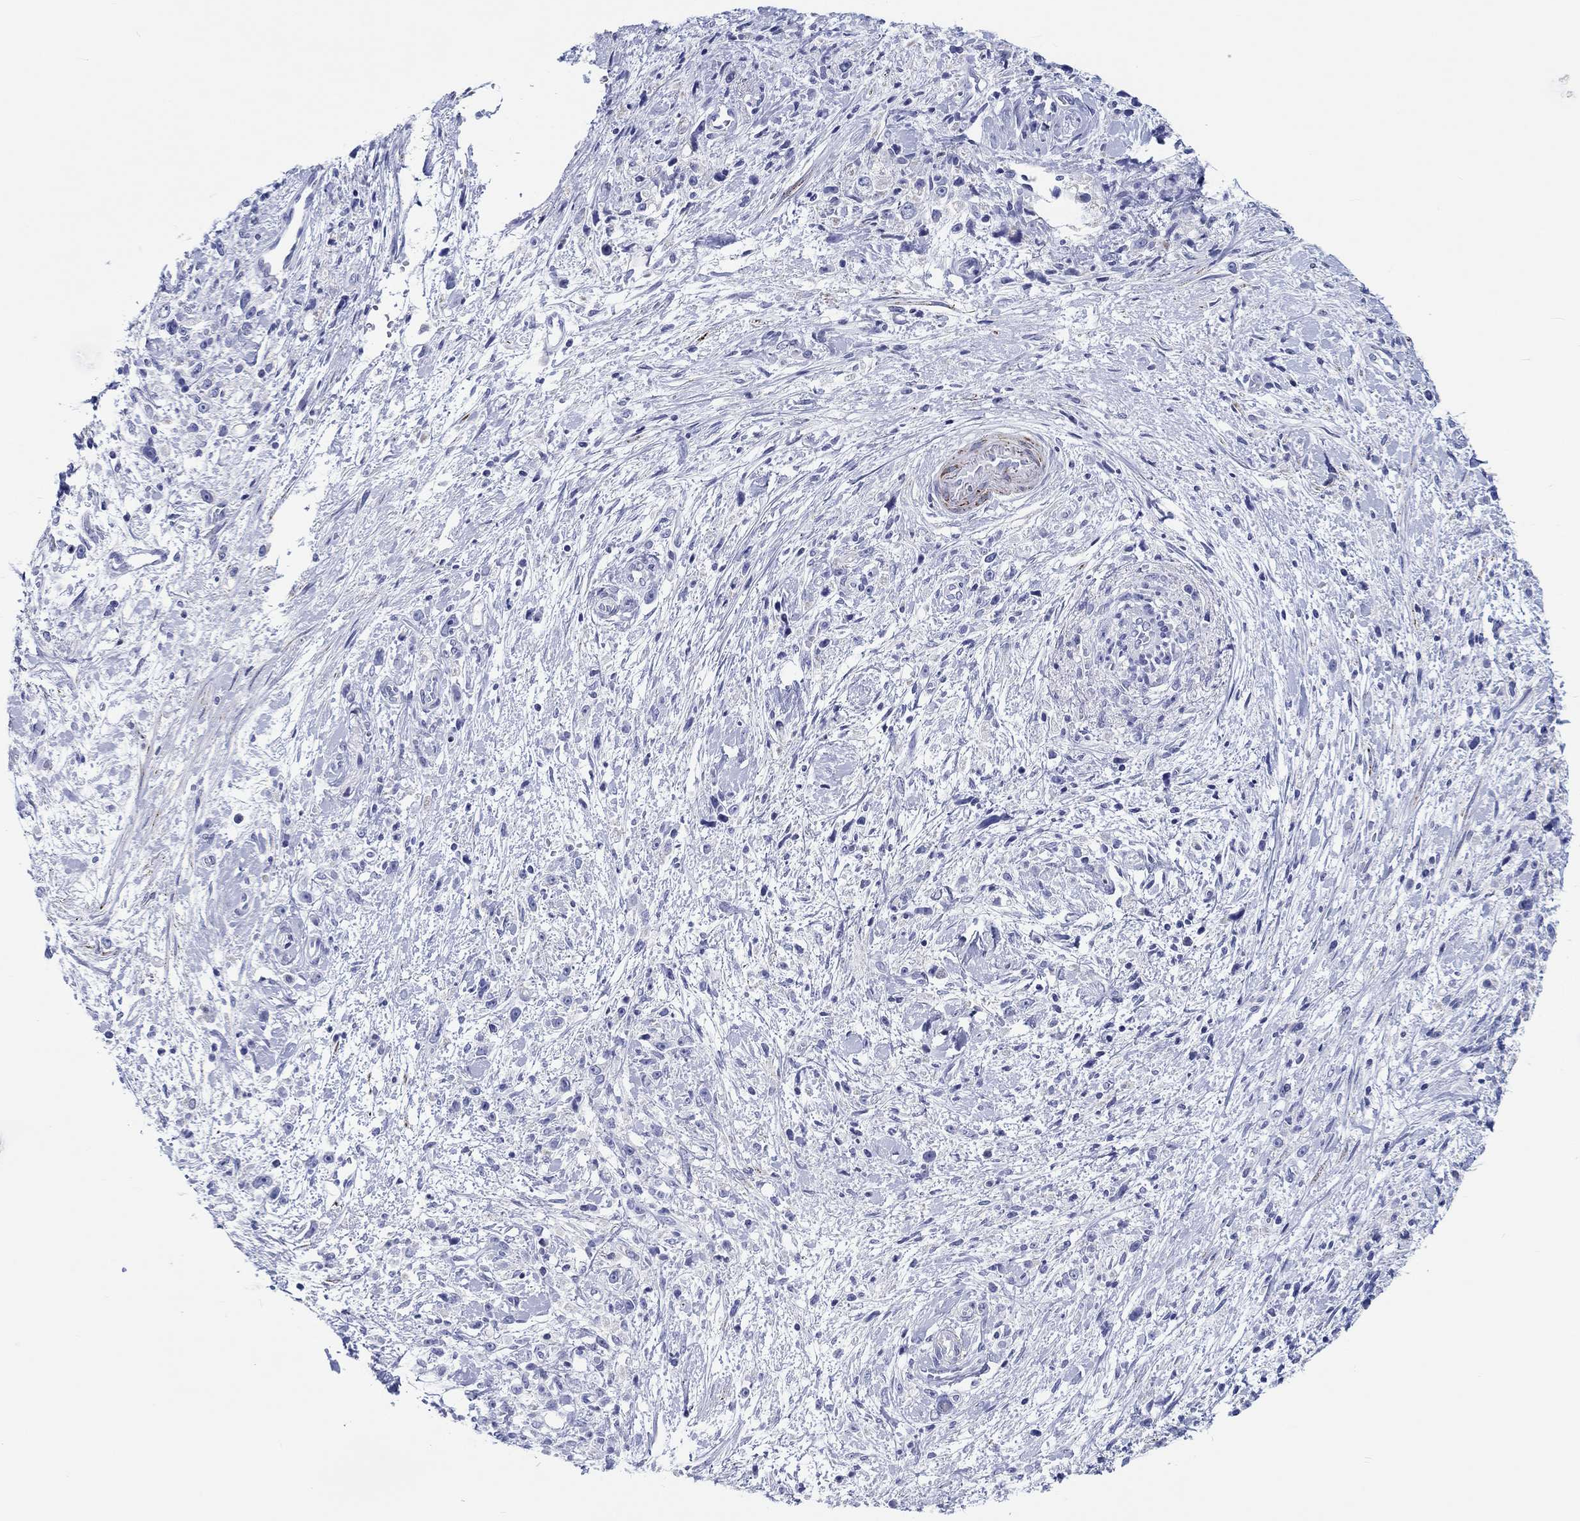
{"staining": {"intensity": "negative", "quantity": "none", "location": "none"}, "tissue": "stomach cancer", "cell_type": "Tumor cells", "image_type": "cancer", "snomed": [{"axis": "morphology", "description": "Adenocarcinoma, NOS"}, {"axis": "topography", "description": "Stomach"}], "caption": "Protein analysis of stomach cancer shows no significant expression in tumor cells.", "gene": "H1-1", "patient": {"sex": "female", "age": 59}}